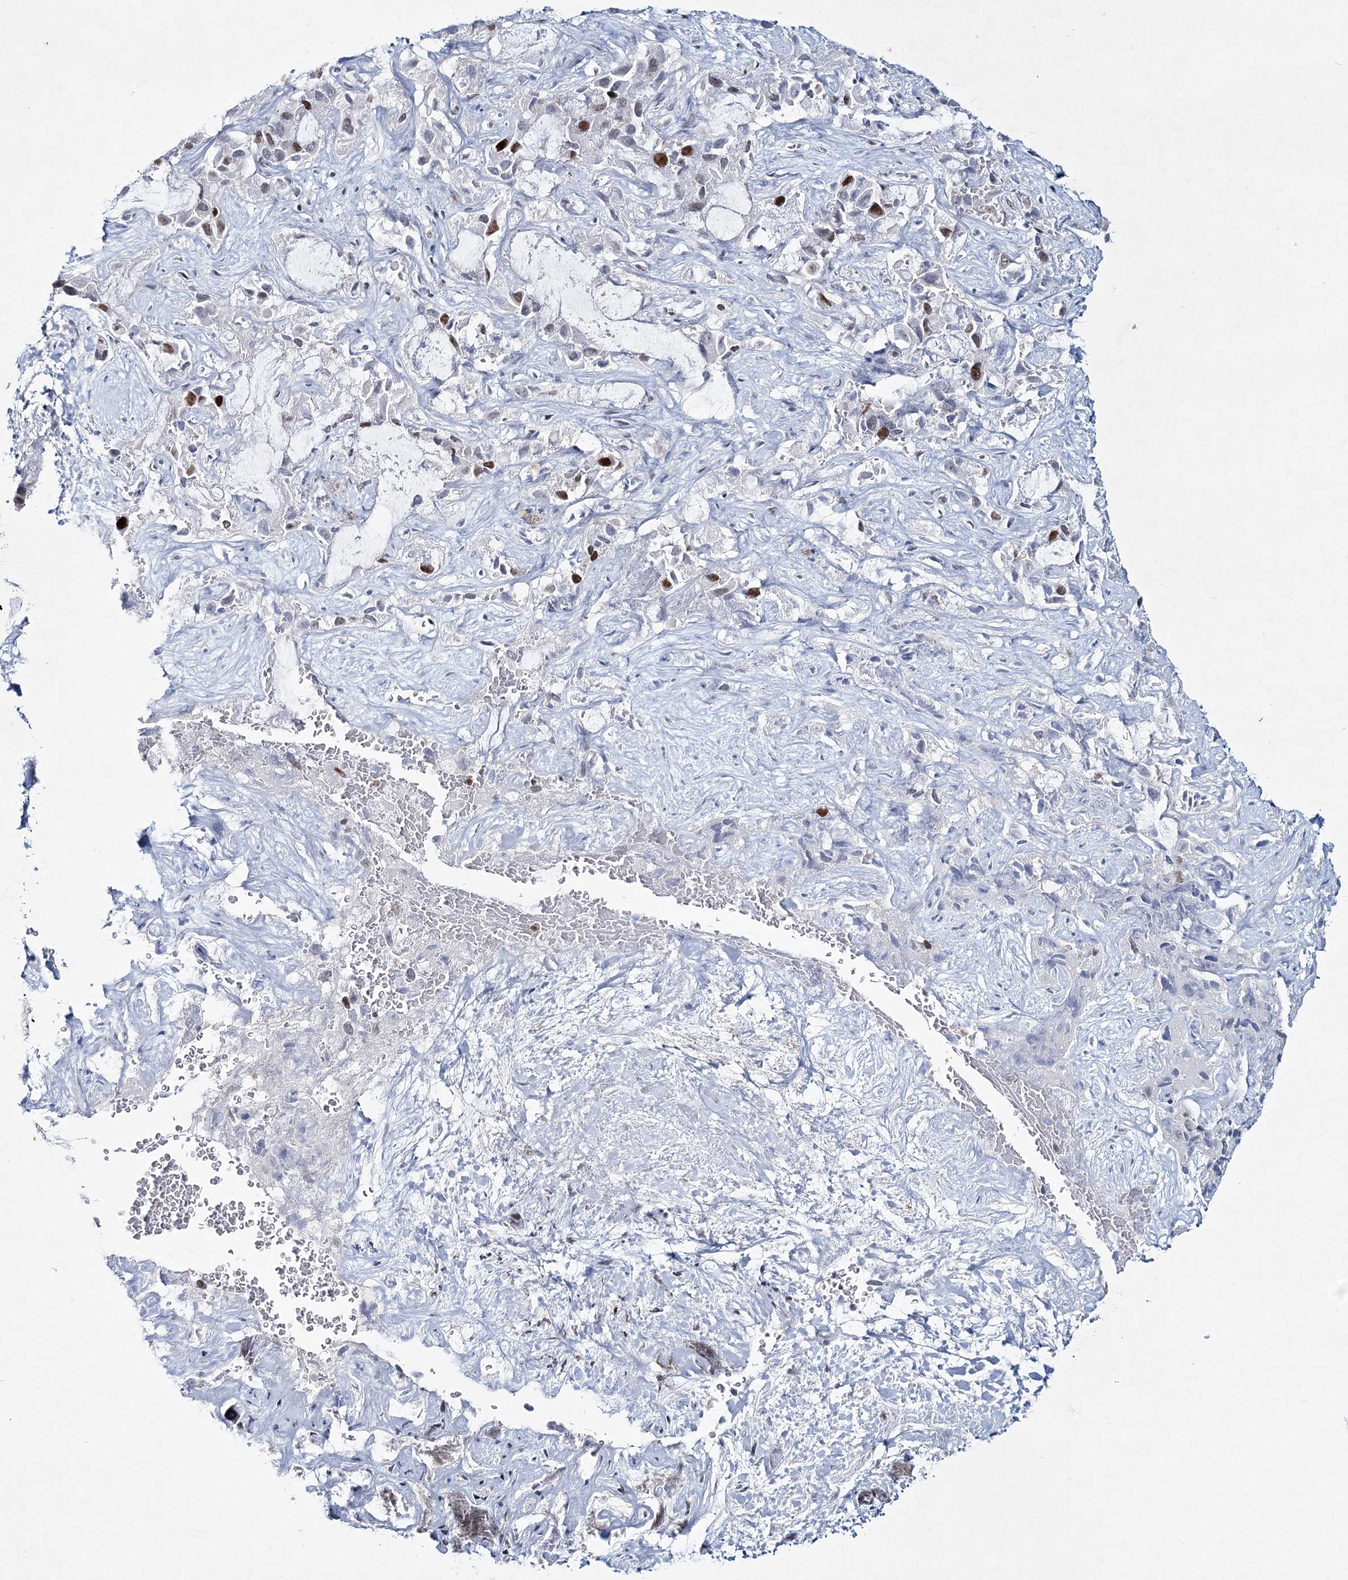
{"staining": {"intensity": "strong", "quantity": "25%-75%", "location": "nuclear"}, "tissue": "liver cancer", "cell_type": "Tumor cells", "image_type": "cancer", "snomed": [{"axis": "morphology", "description": "Cholangiocarcinoma"}, {"axis": "topography", "description": "Liver"}], "caption": "DAB (3,3'-diaminobenzidine) immunohistochemical staining of human liver cancer displays strong nuclear protein positivity in approximately 25%-75% of tumor cells.", "gene": "LRRFIP2", "patient": {"sex": "female", "age": 52}}